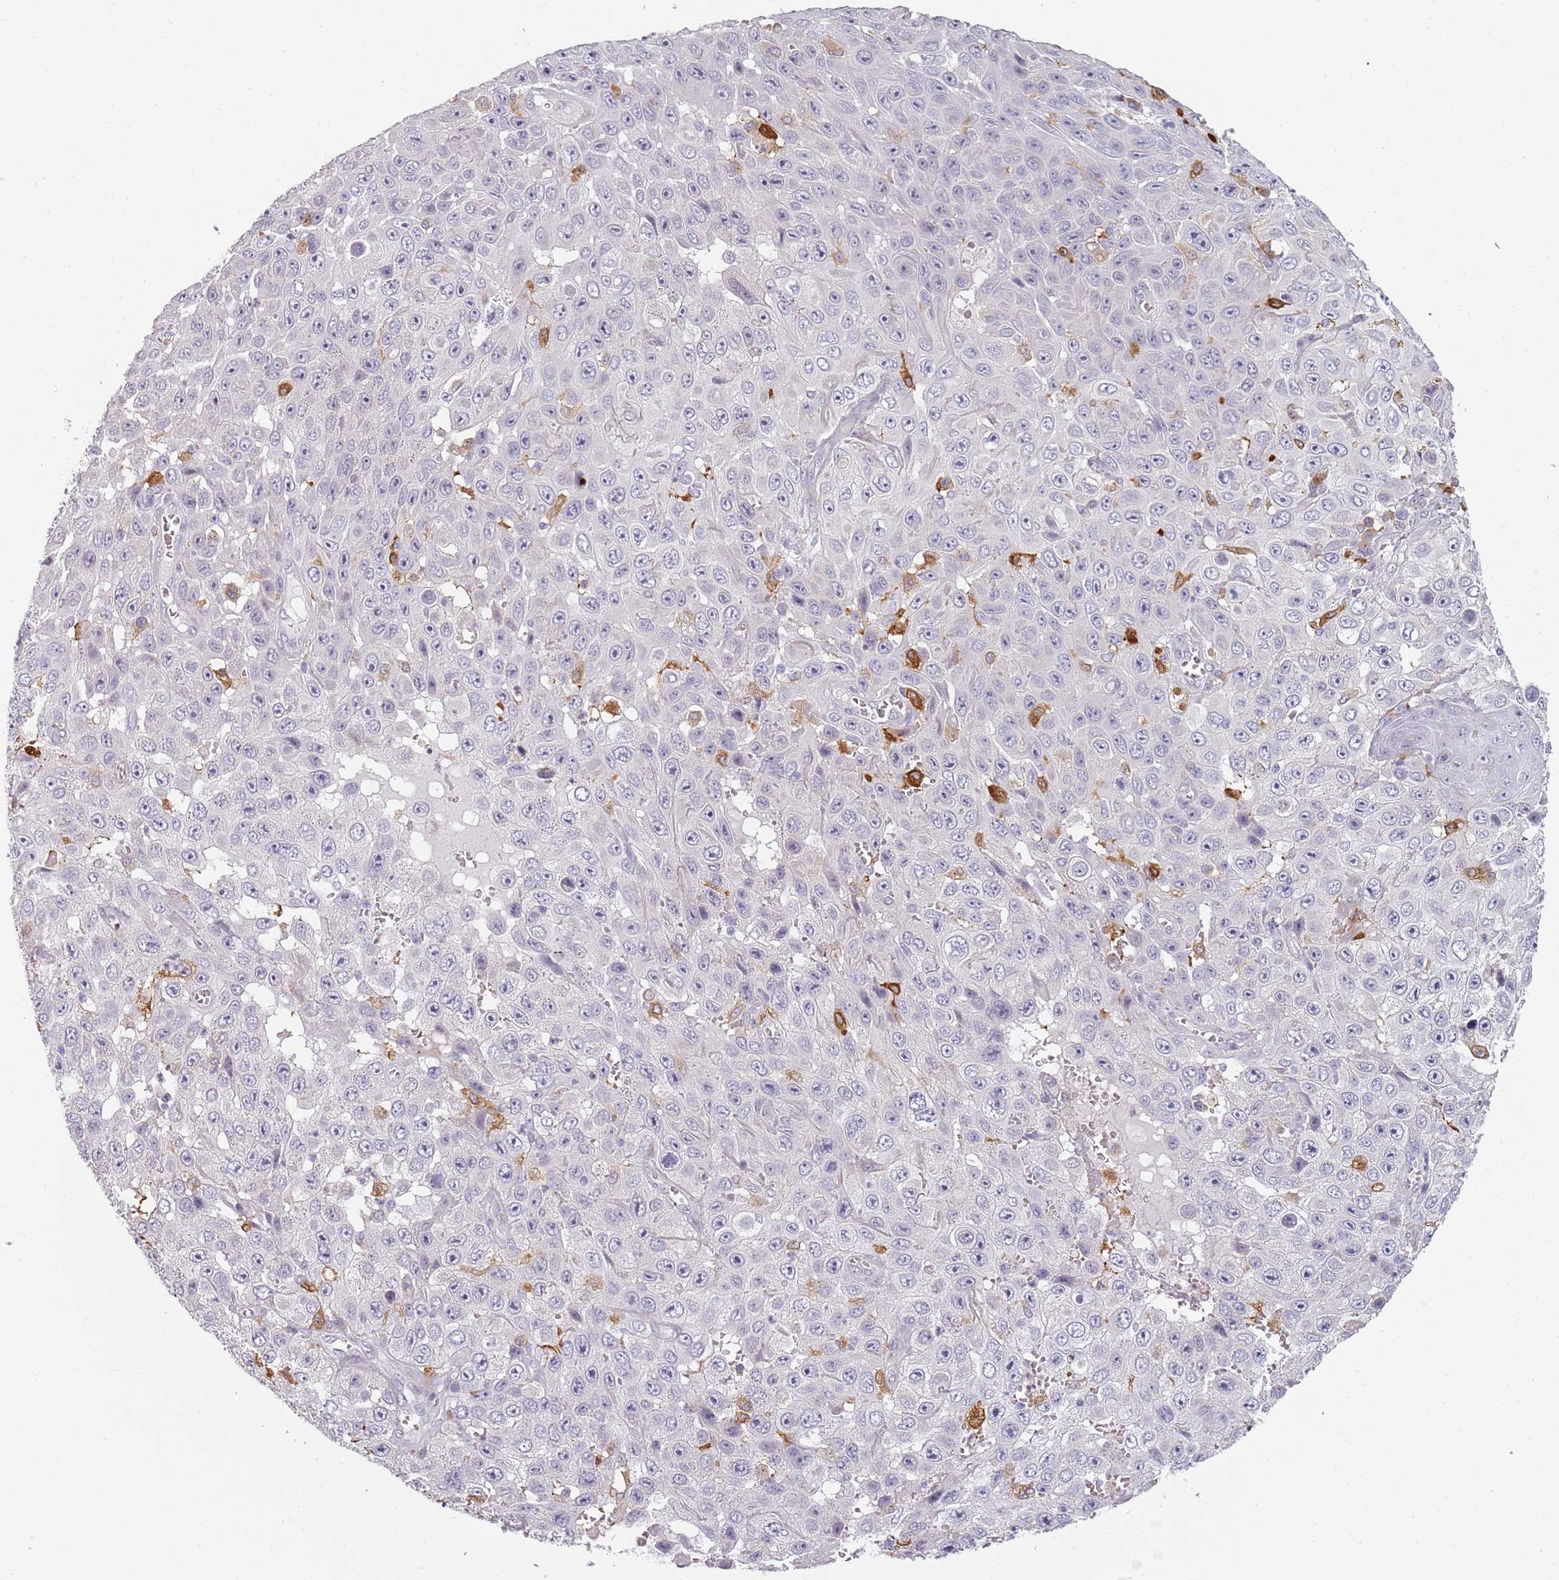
{"staining": {"intensity": "negative", "quantity": "none", "location": "none"}, "tissue": "skin cancer", "cell_type": "Tumor cells", "image_type": "cancer", "snomed": [{"axis": "morphology", "description": "Squamous cell carcinoma, NOS"}, {"axis": "topography", "description": "Skin"}], "caption": "Immunohistochemistry (IHC) histopathology image of neoplastic tissue: skin cancer stained with DAB (3,3'-diaminobenzidine) exhibits no significant protein expression in tumor cells.", "gene": "CC2D2B", "patient": {"sex": "male", "age": 82}}